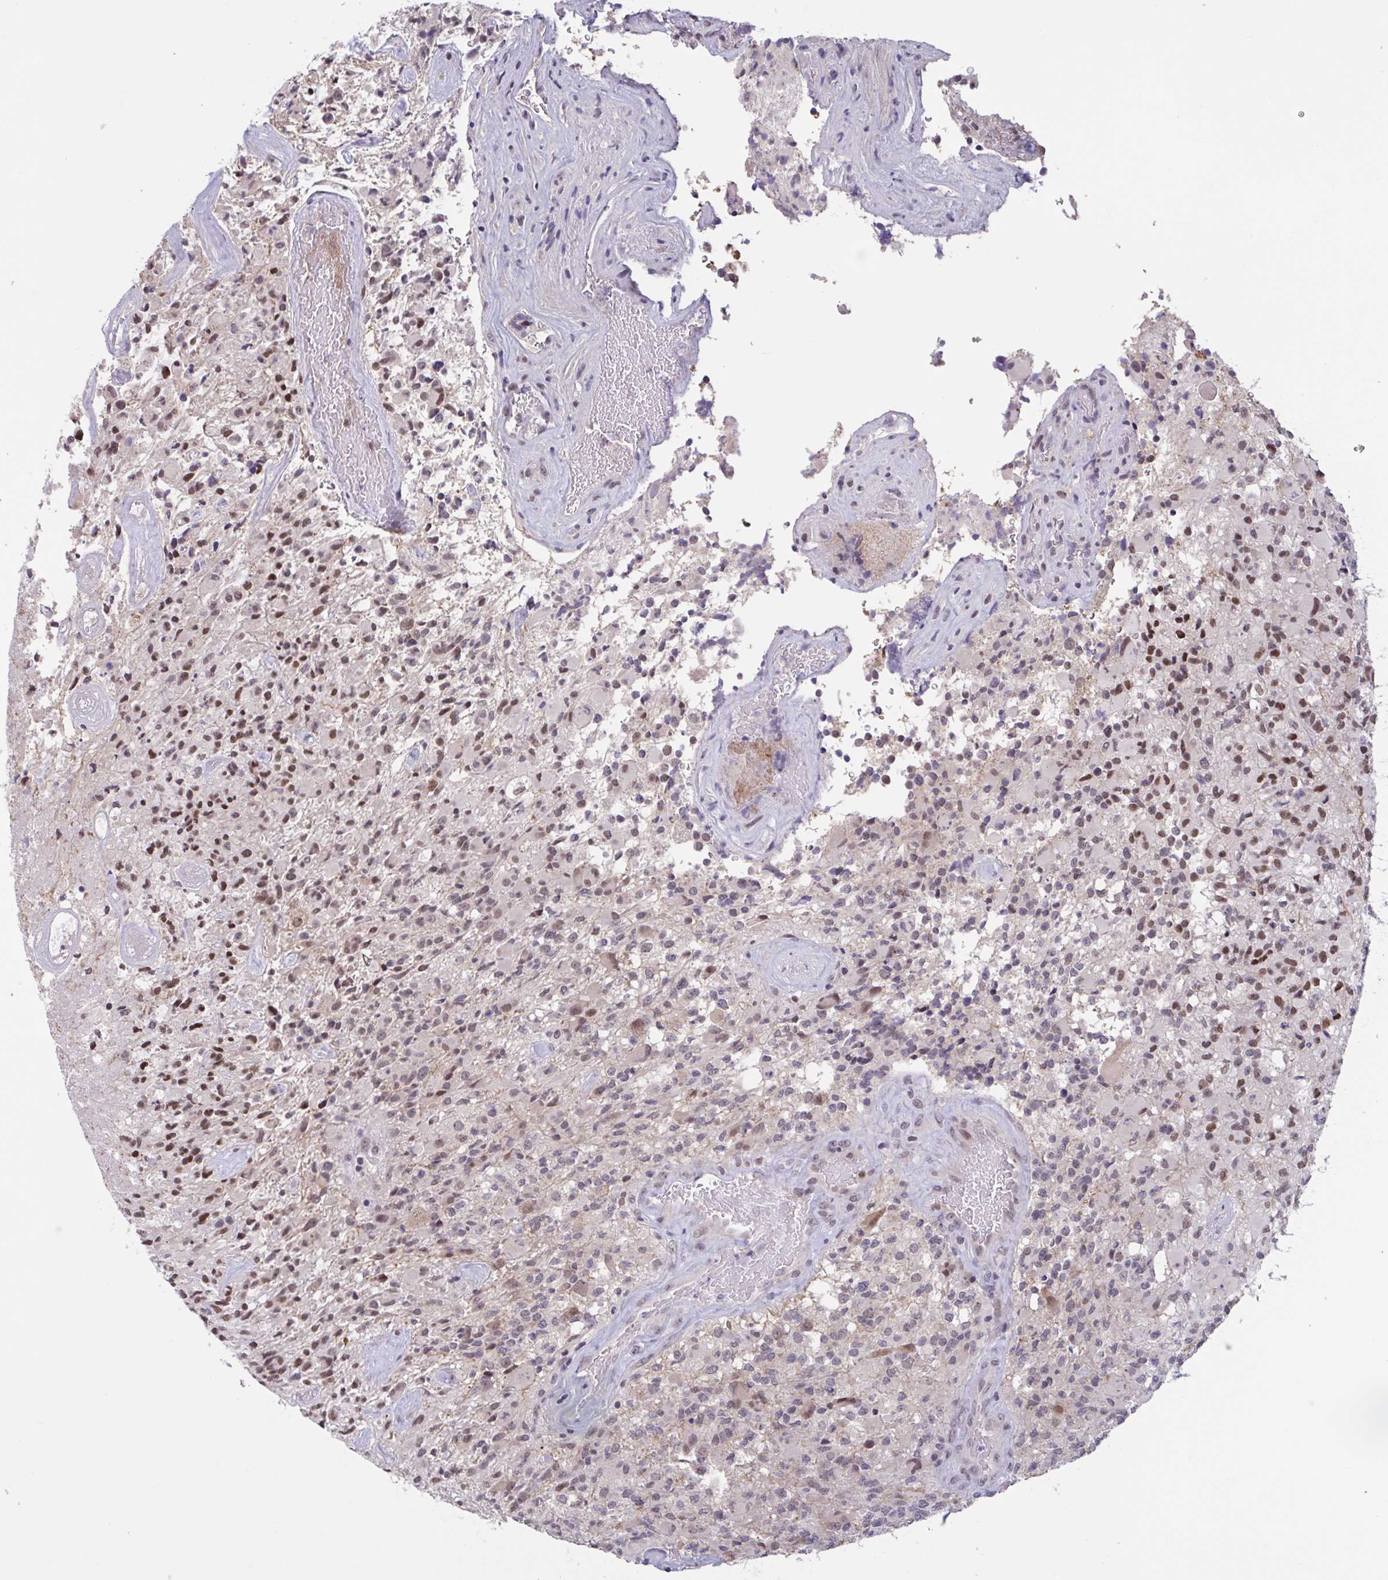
{"staining": {"intensity": "moderate", "quantity": "25%-75%", "location": "nuclear"}, "tissue": "glioma", "cell_type": "Tumor cells", "image_type": "cancer", "snomed": [{"axis": "morphology", "description": "Glioma, malignant, High grade"}, {"axis": "topography", "description": "Brain"}], "caption": "This is an image of immunohistochemistry staining of malignant glioma (high-grade), which shows moderate staining in the nuclear of tumor cells.", "gene": "ZNF414", "patient": {"sex": "female", "age": 65}}